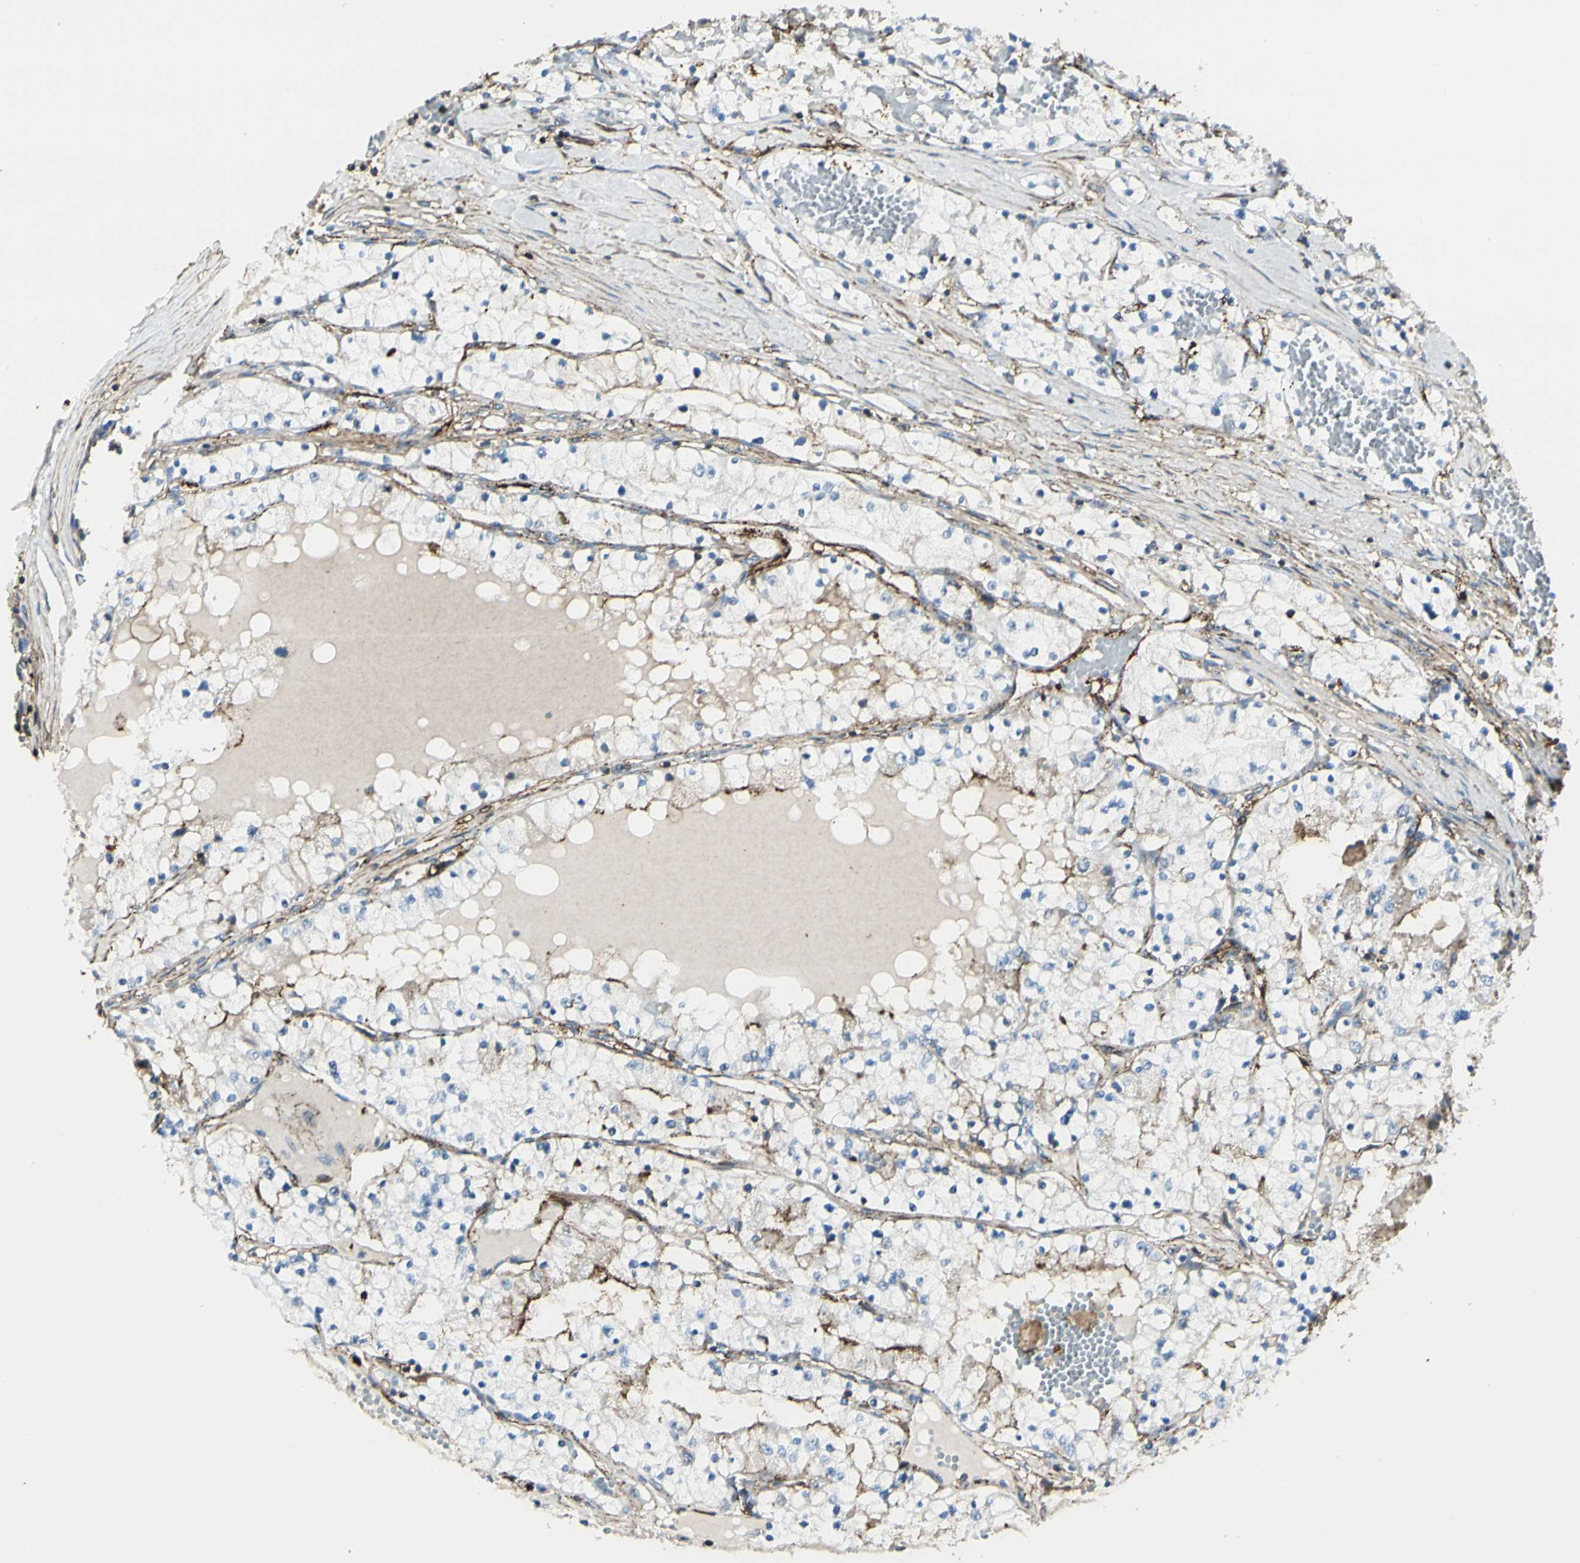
{"staining": {"intensity": "negative", "quantity": "none", "location": "none"}, "tissue": "renal cancer", "cell_type": "Tumor cells", "image_type": "cancer", "snomed": [{"axis": "morphology", "description": "Adenocarcinoma, NOS"}, {"axis": "topography", "description": "Kidney"}], "caption": "Human adenocarcinoma (renal) stained for a protein using IHC reveals no staining in tumor cells.", "gene": "CLEC2B", "patient": {"sex": "male", "age": 68}}